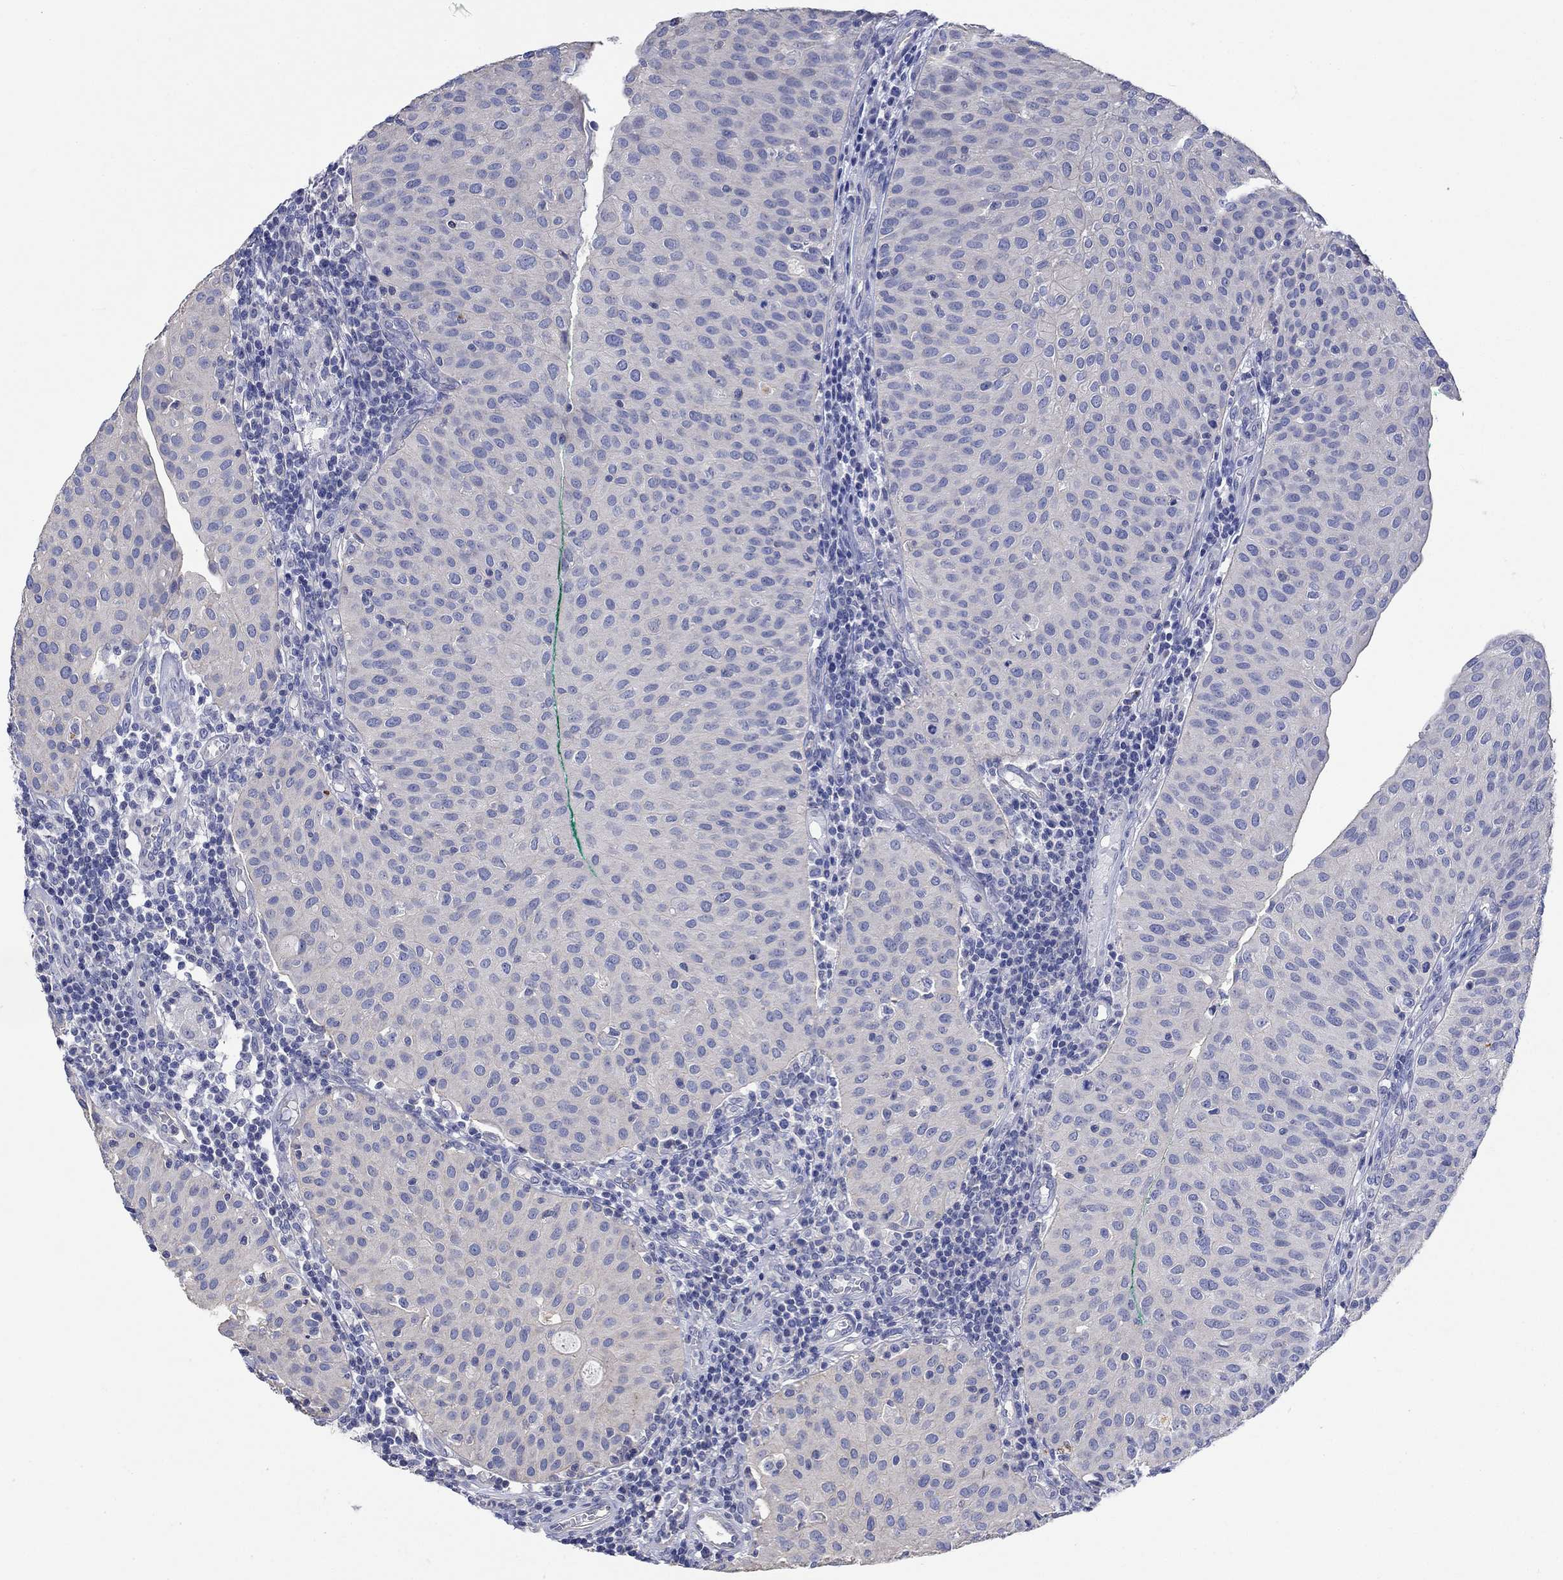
{"staining": {"intensity": "negative", "quantity": "none", "location": "none"}, "tissue": "urothelial cancer", "cell_type": "Tumor cells", "image_type": "cancer", "snomed": [{"axis": "morphology", "description": "Urothelial carcinoma, Low grade"}, {"axis": "topography", "description": "Urinary bladder"}], "caption": "This photomicrograph is of low-grade urothelial carcinoma stained with immunohistochemistry (IHC) to label a protein in brown with the nuclei are counter-stained blue. There is no positivity in tumor cells.", "gene": "AGRP", "patient": {"sex": "male", "age": 54}}